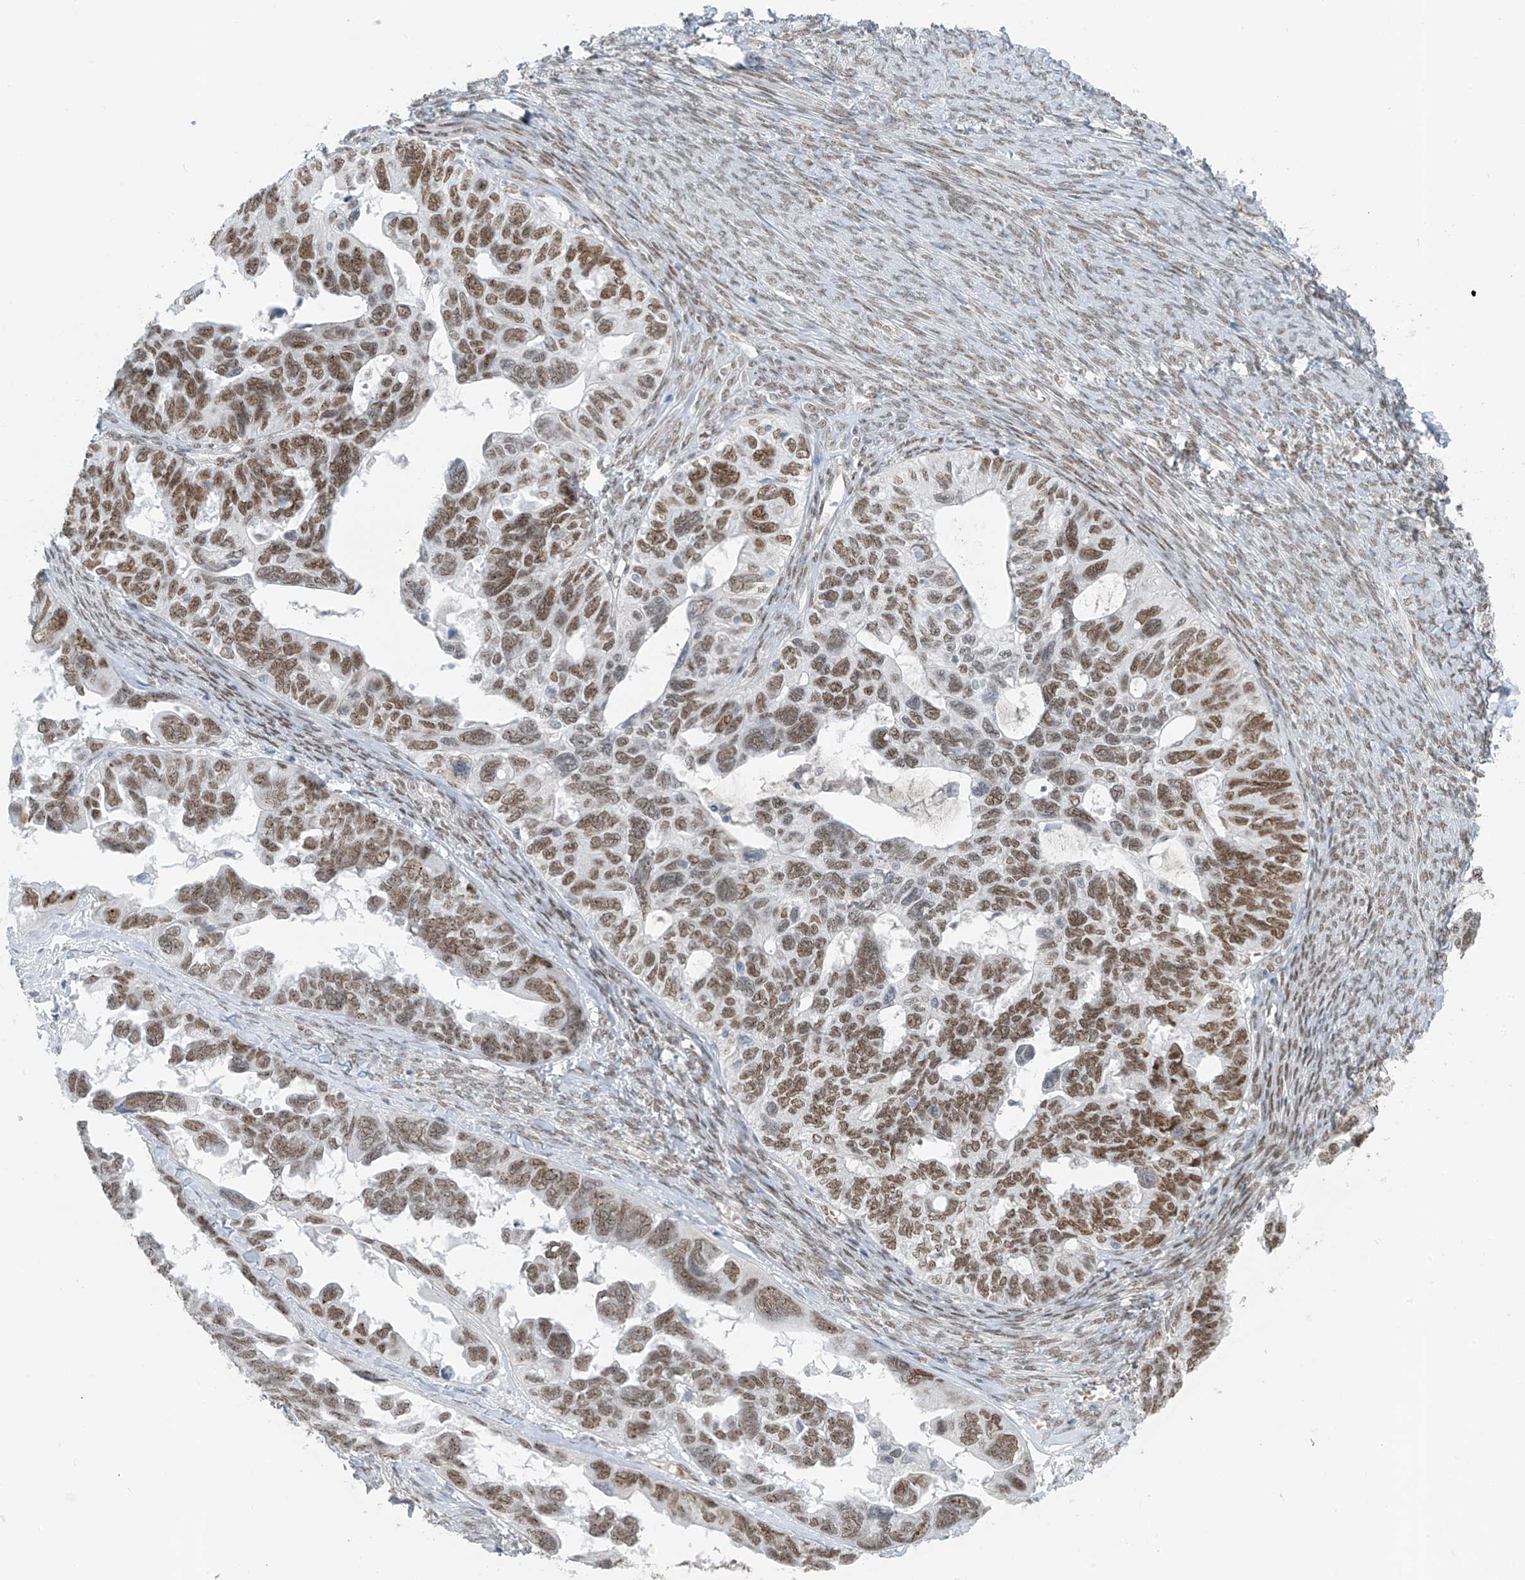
{"staining": {"intensity": "moderate", "quantity": ">75%", "location": "nuclear"}, "tissue": "ovarian cancer", "cell_type": "Tumor cells", "image_type": "cancer", "snomed": [{"axis": "morphology", "description": "Cystadenocarcinoma, serous, NOS"}, {"axis": "topography", "description": "Ovary"}], "caption": "Immunohistochemistry (IHC) (DAB) staining of human serous cystadenocarcinoma (ovarian) reveals moderate nuclear protein positivity in about >75% of tumor cells. (DAB = brown stain, brightfield microscopy at high magnification).", "gene": "MCM9", "patient": {"sex": "female", "age": 79}}